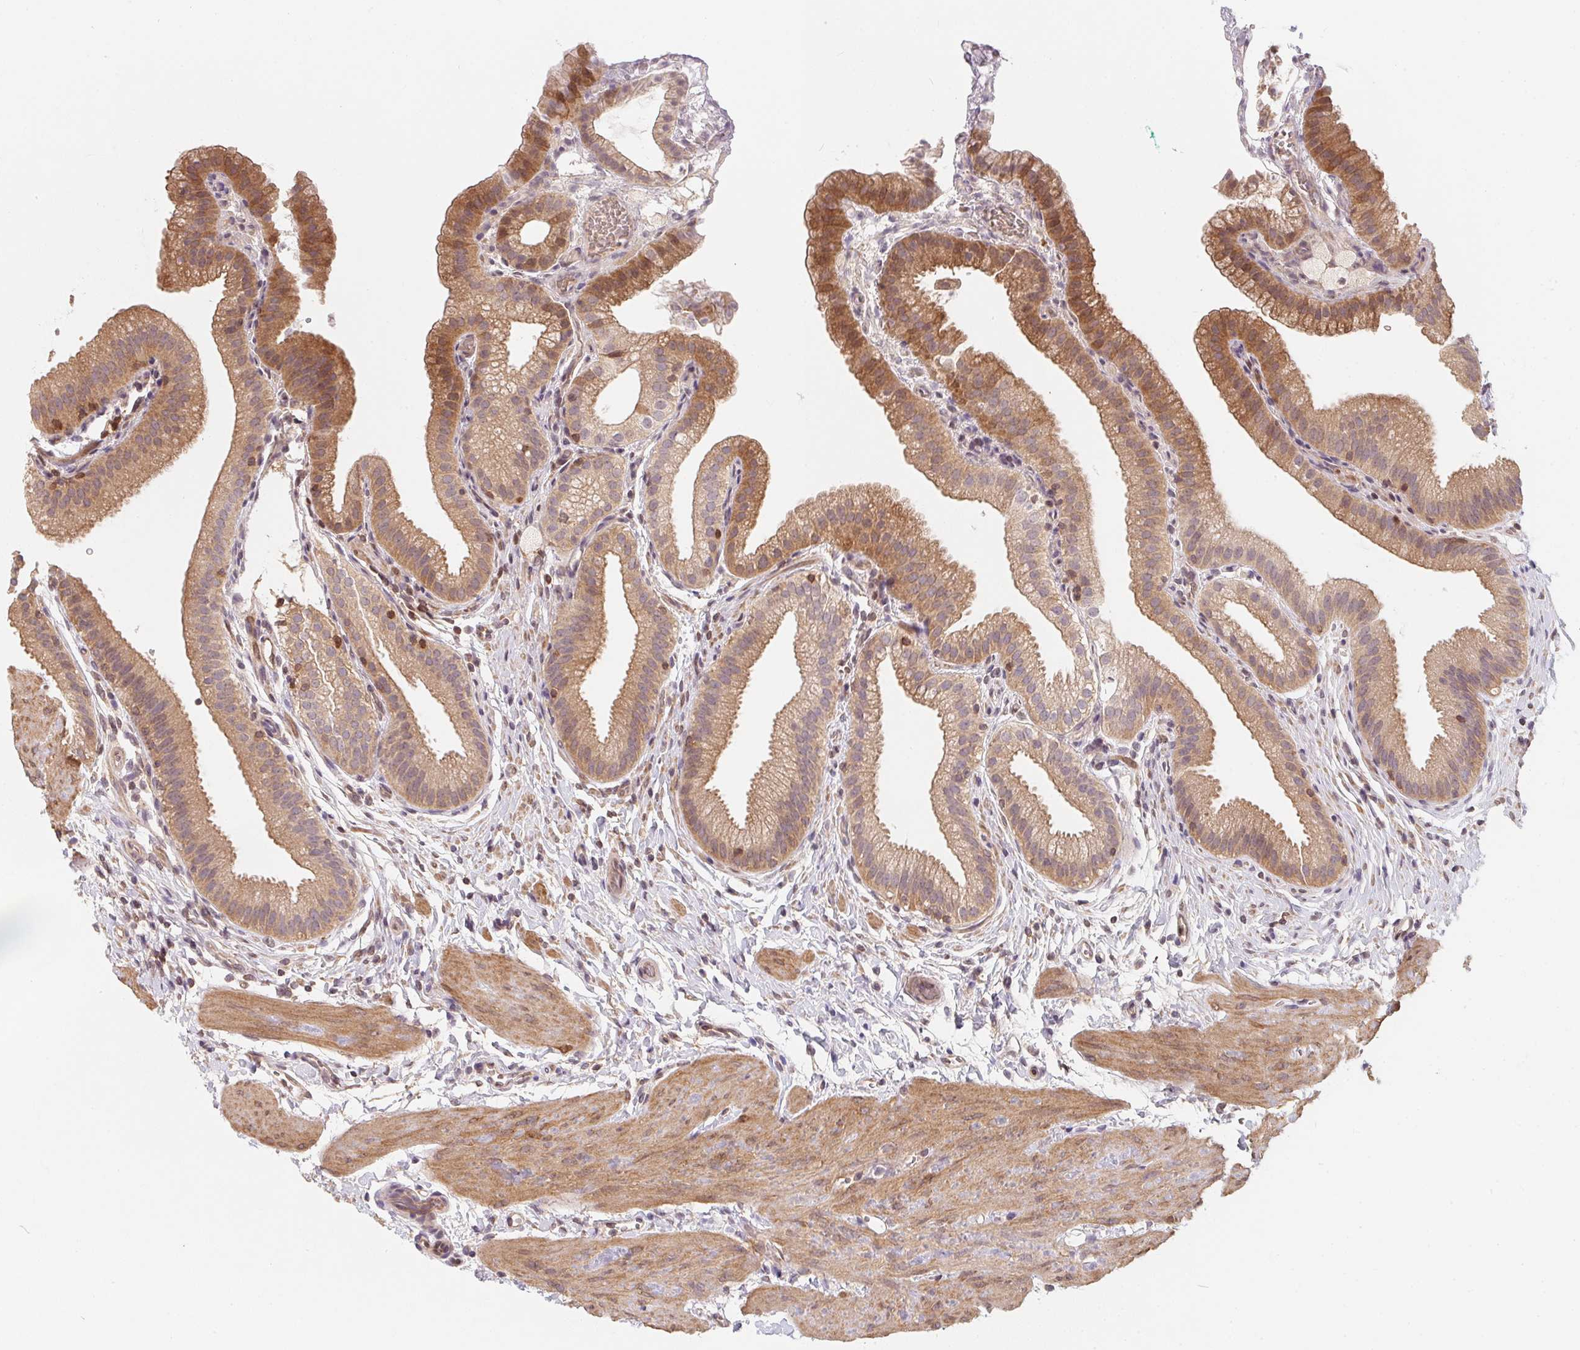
{"staining": {"intensity": "moderate", "quantity": ">75%", "location": "cytoplasmic/membranous"}, "tissue": "gallbladder", "cell_type": "Glandular cells", "image_type": "normal", "snomed": [{"axis": "morphology", "description": "Normal tissue, NOS"}, {"axis": "topography", "description": "Gallbladder"}], "caption": "This photomicrograph shows immunohistochemistry staining of benign human gallbladder, with medium moderate cytoplasmic/membranous expression in approximately >75% of glandular cells.", "gene": "ANKRD13A", "patient": {"sex": "female", "age": 63}}